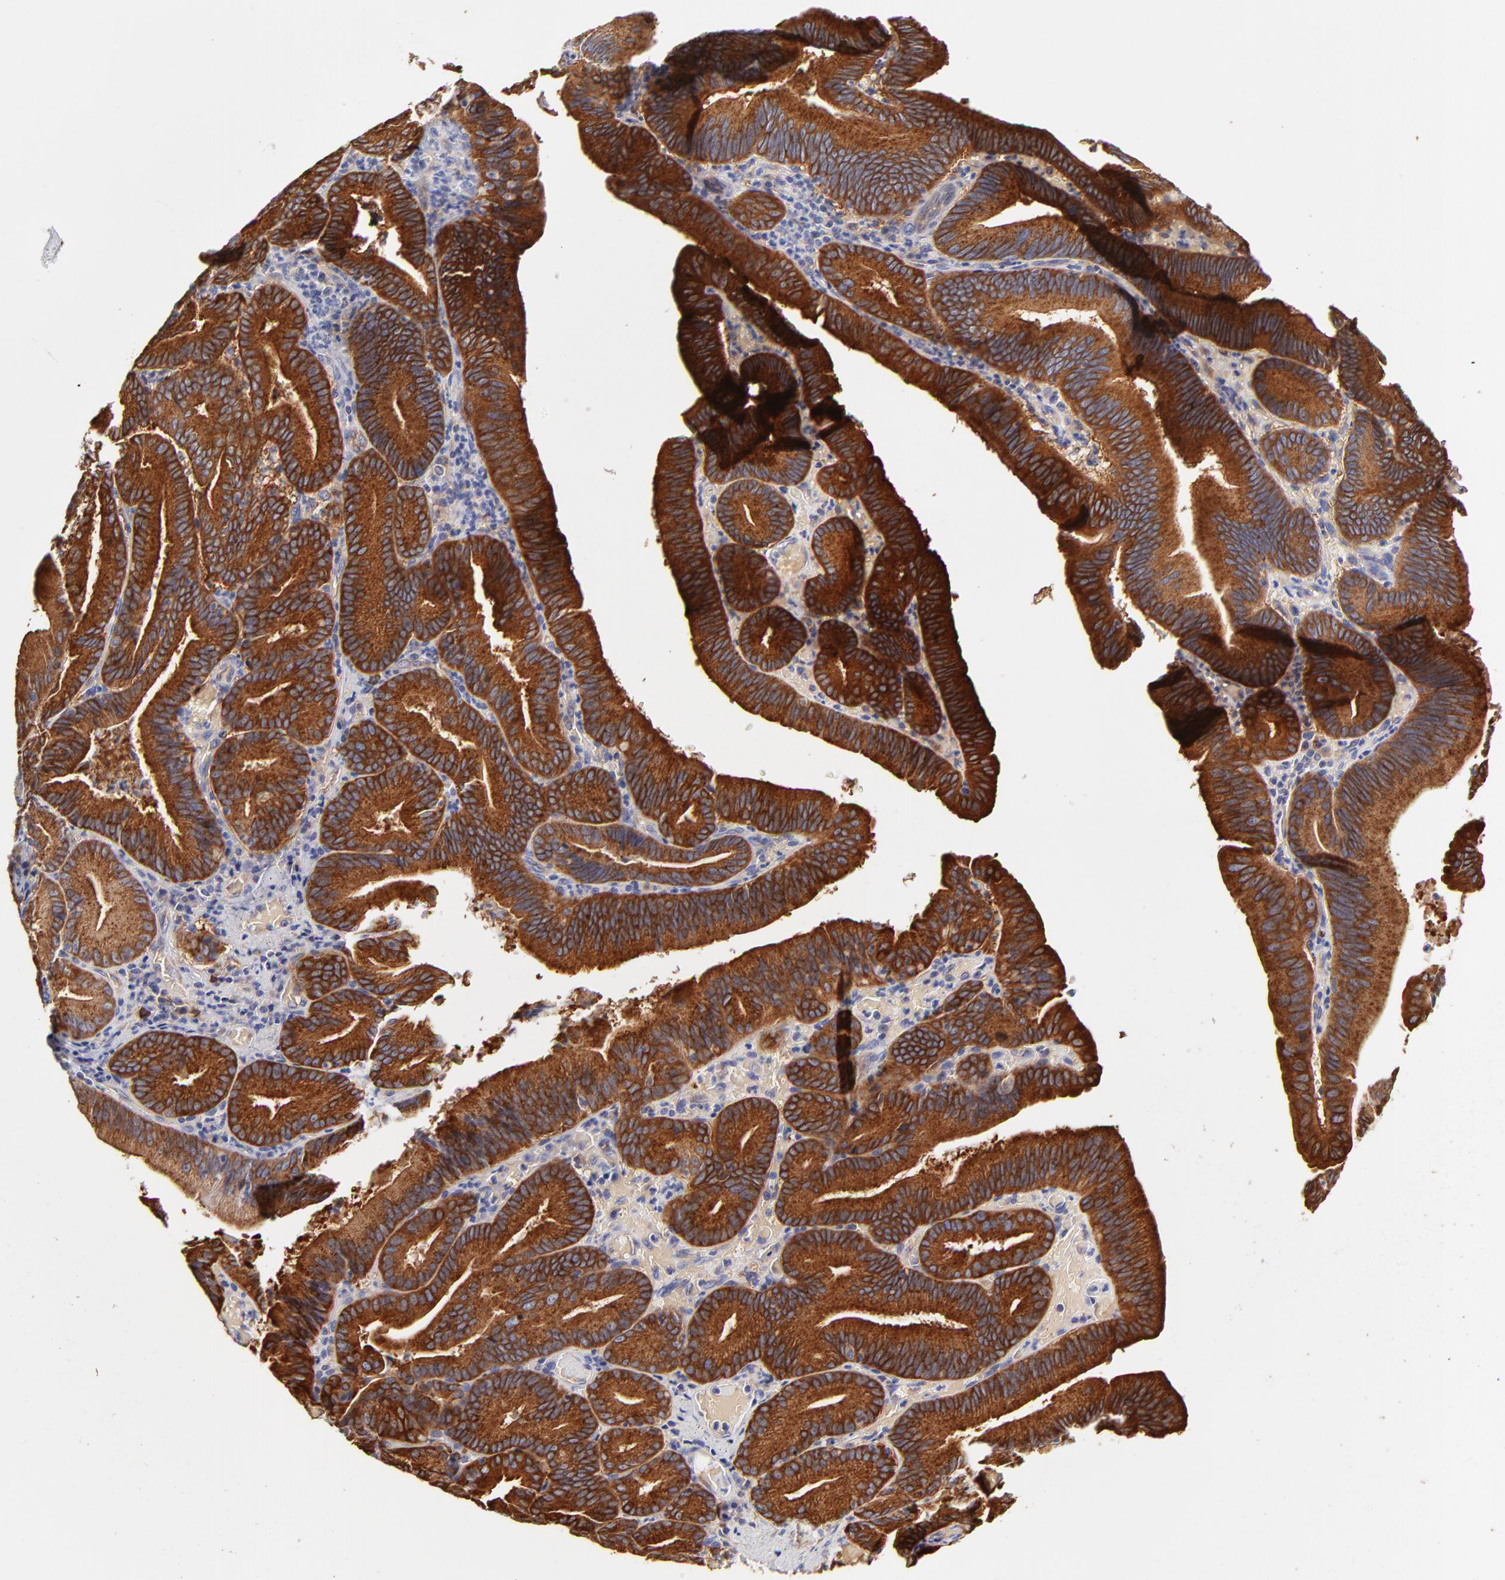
{"staining": {"intensity": "strong", "quantity": ">75%", "location": "cytoplasmic/membranous"}, "tissue": "pancreatic cancer", "cell_type": "Tumor cells", "image_type": "cancer", "snomed": [{"axis": "morphology", "description": "Adenocarcinoma, NOS"}, {"axis": "topography", "description": "Pancreas"}], "caption": "Brown immunohistochemical staining in human pancreatic cancer reveals strong cytoplasmic/membranous expression in about >75% of tumor cells.", "gene": "CD2AP", "patient": {"sex": "male", "age": 82}}